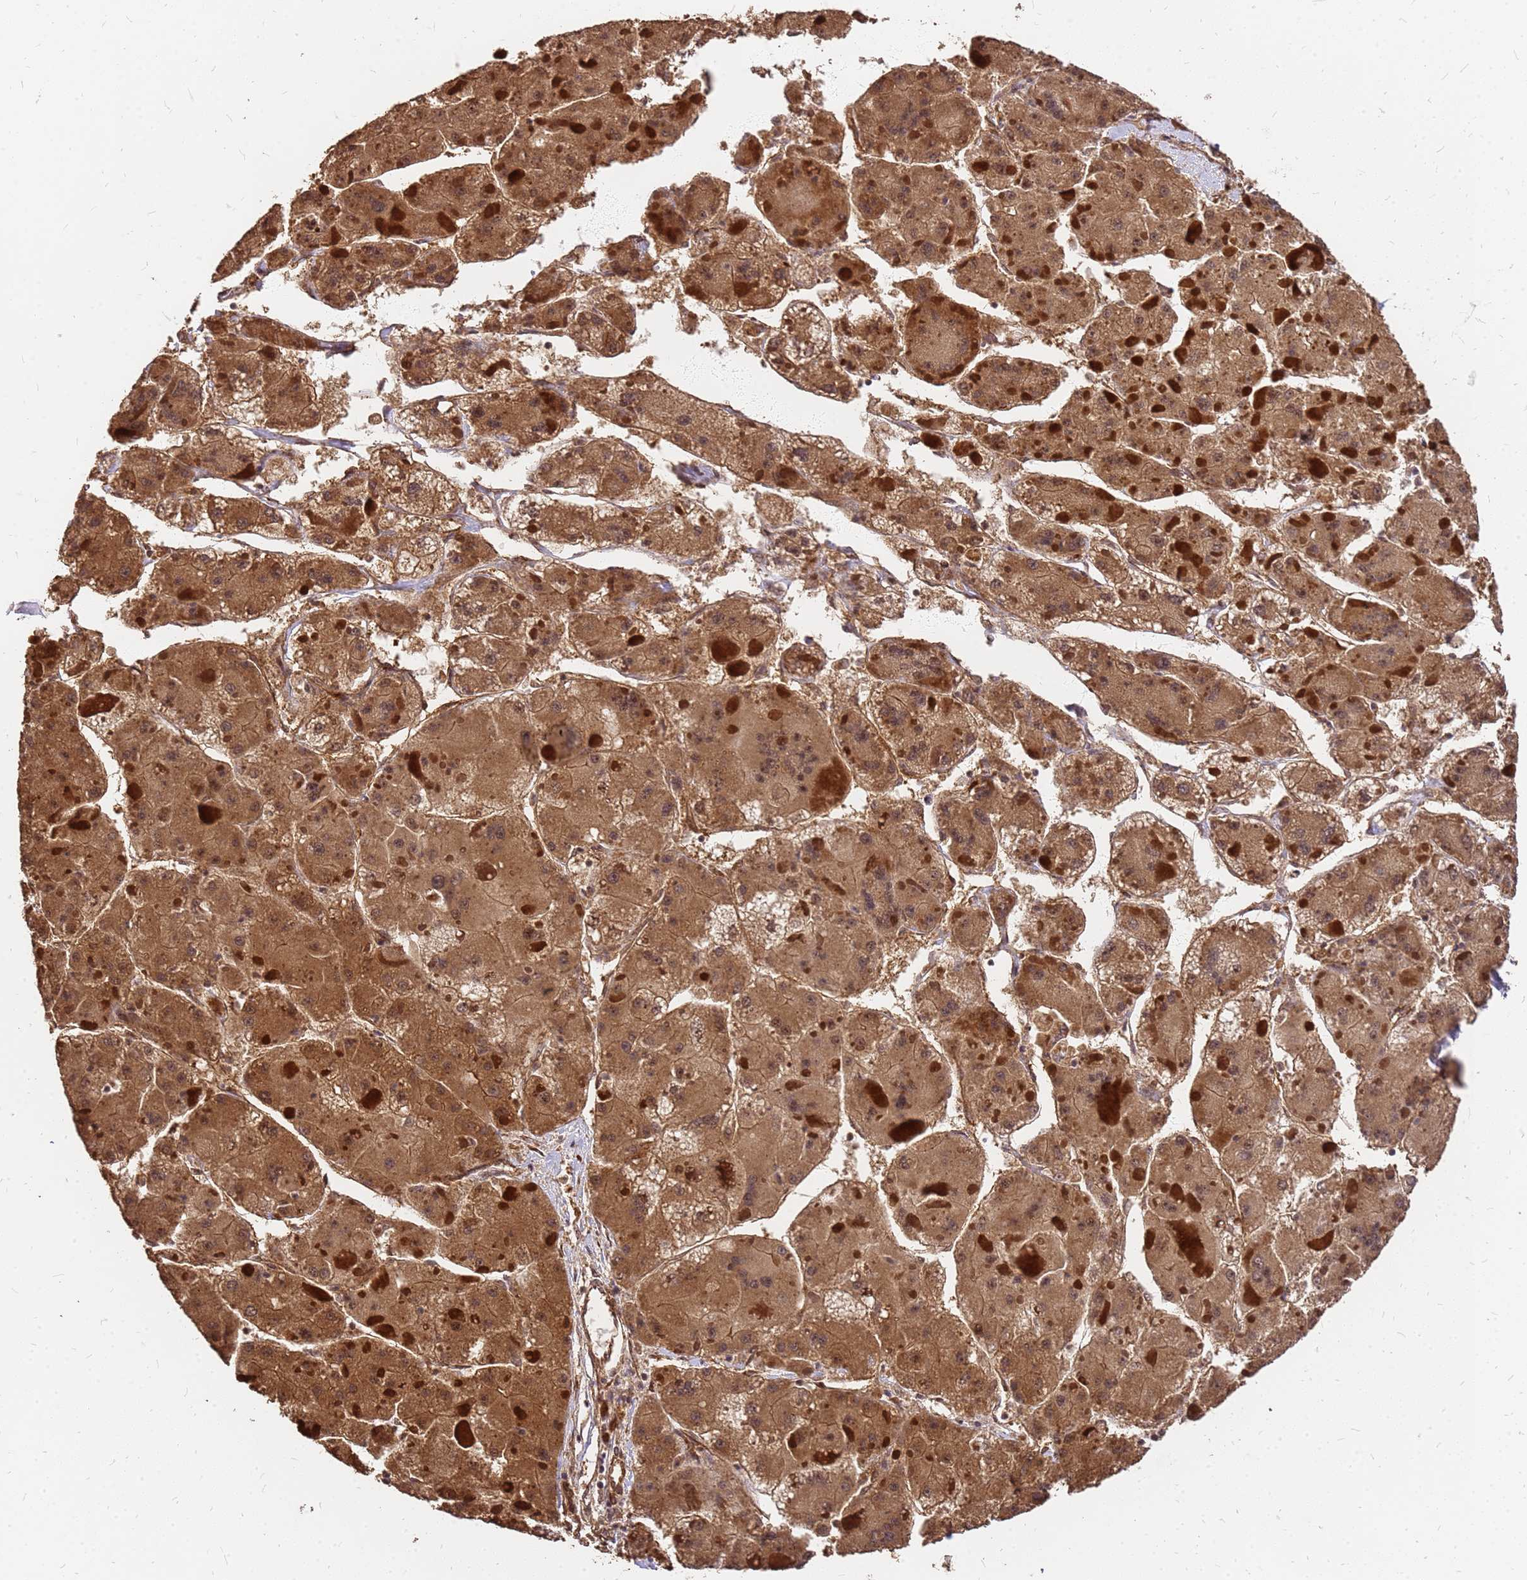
{"staining": {"intensity": "moderate", "quantity": ">75%", "location": "cytoplasmic/membranous,nuclear"}, "tissue": "liver cancer", "cell_type": "Tumor cells", "image_type": "cancer", "snomed": [{"axis": "morphology", "description": "Carcinoma, Hepatocellular, NOS"}, {"axis": "topography", "description": "Liver"}], "caption": "Protein expression analysis of human liver hepatocellular carcinoma reveals moderate cytoplasmic/membranous and nuclear positivity in about >75% of tumor cells. The protein is shown in brown color, while the nuclei are stained blue.", "gene": "GPATCH8", "patient": {"sex": "female", "age": 73}}